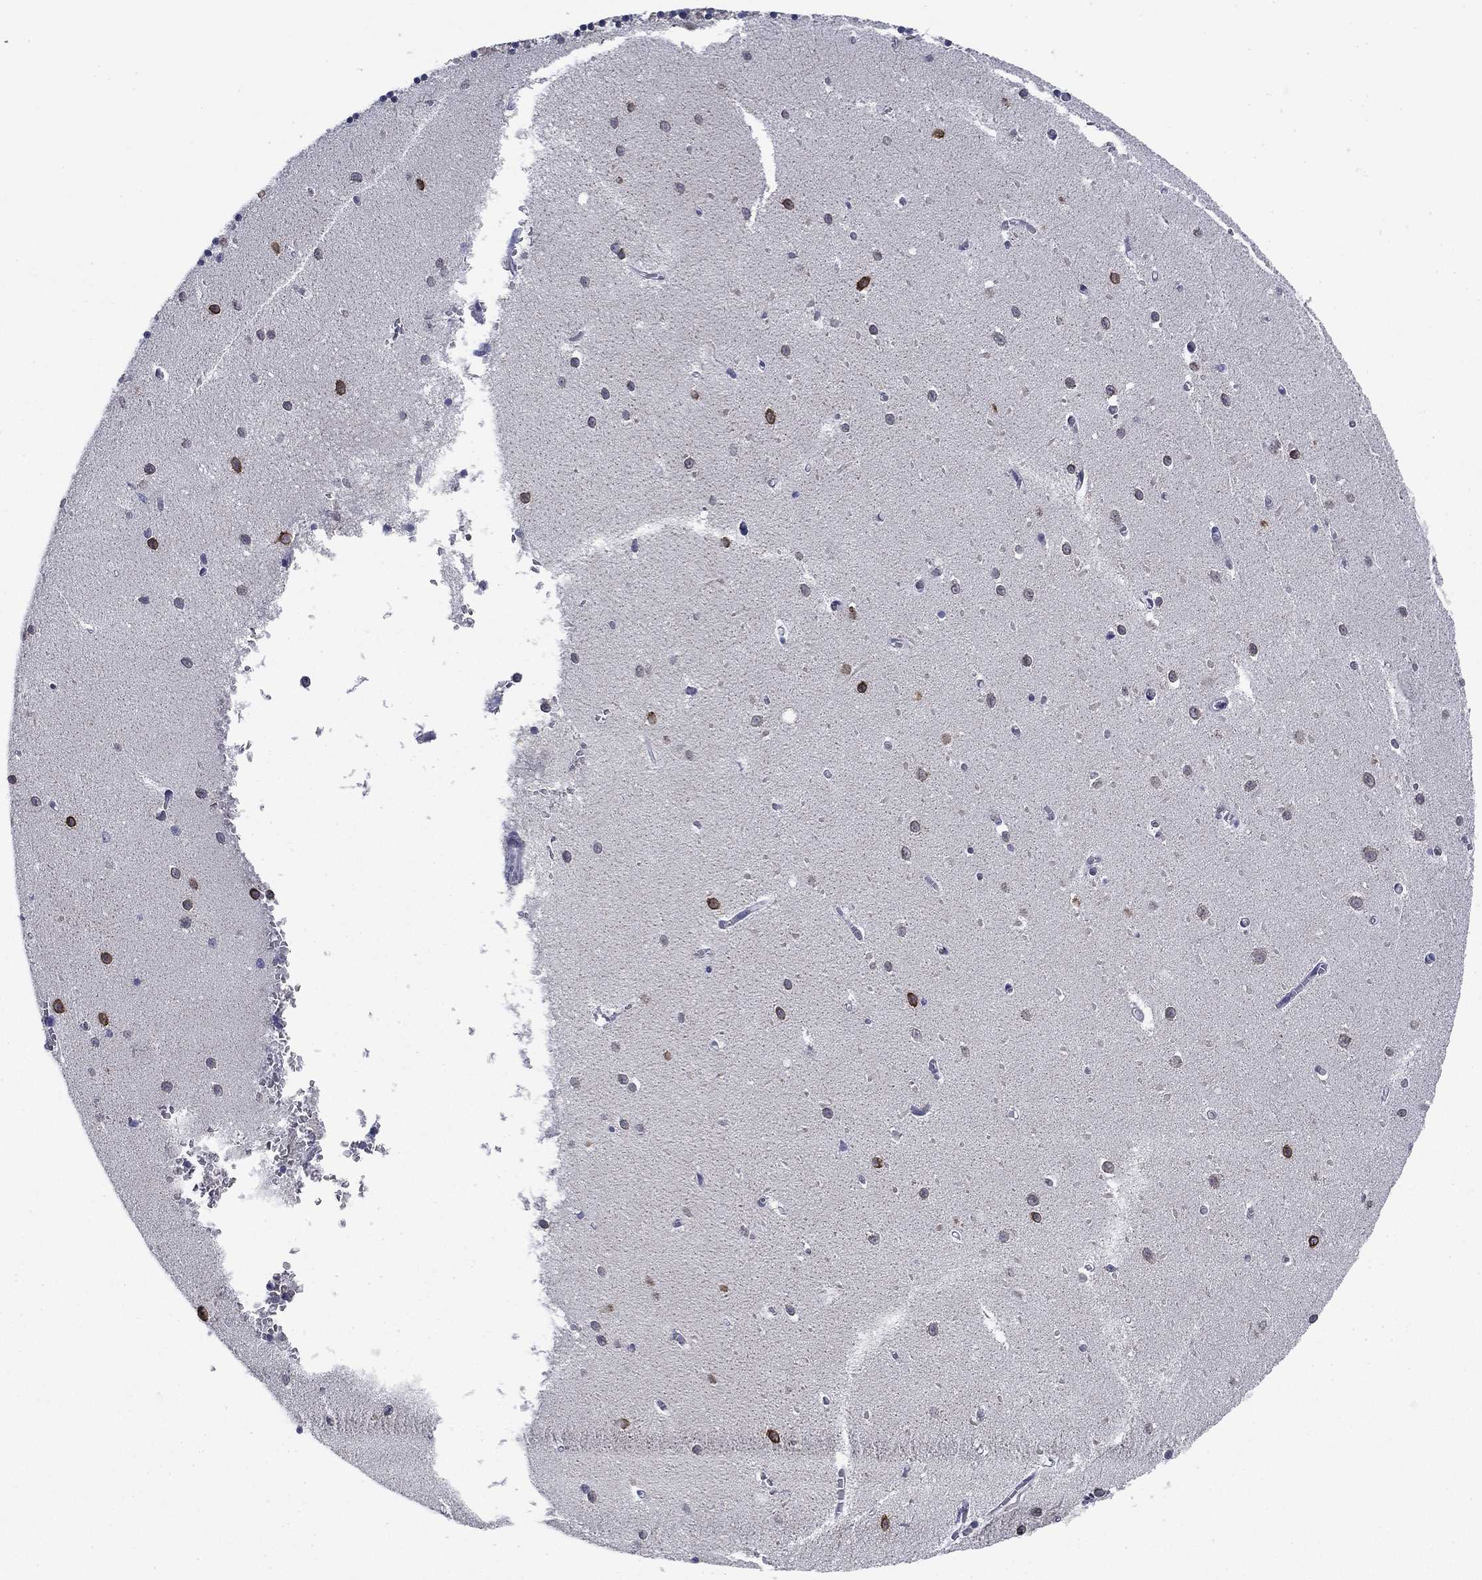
{"staining": {"intensity": "strong", "quantity": "<25%", "location": "cytoplasmic/membranous"}, "tissue": "cerebellum", "cell_type": "Cells in granular layer", "image_type": "normal", "snomed": [{"axis": "morphology", "description": "Normal tissue, NOS"}, {"axis": "topography", "description": "Cerebellum"}], "caption": "Cerebellum was stained to show a protein in brown. There is medium levels of strong cytoplasmic/membranous staining in about <25% of cells in granular layer. (Stains: DAB (3,3'-diaminobenzidine) in brown, nuclei in blue, Microscopy: brightfield microscopy at high magnification).", "gene": "NACAD", "patient": {"sex": "female", "age": 64}}